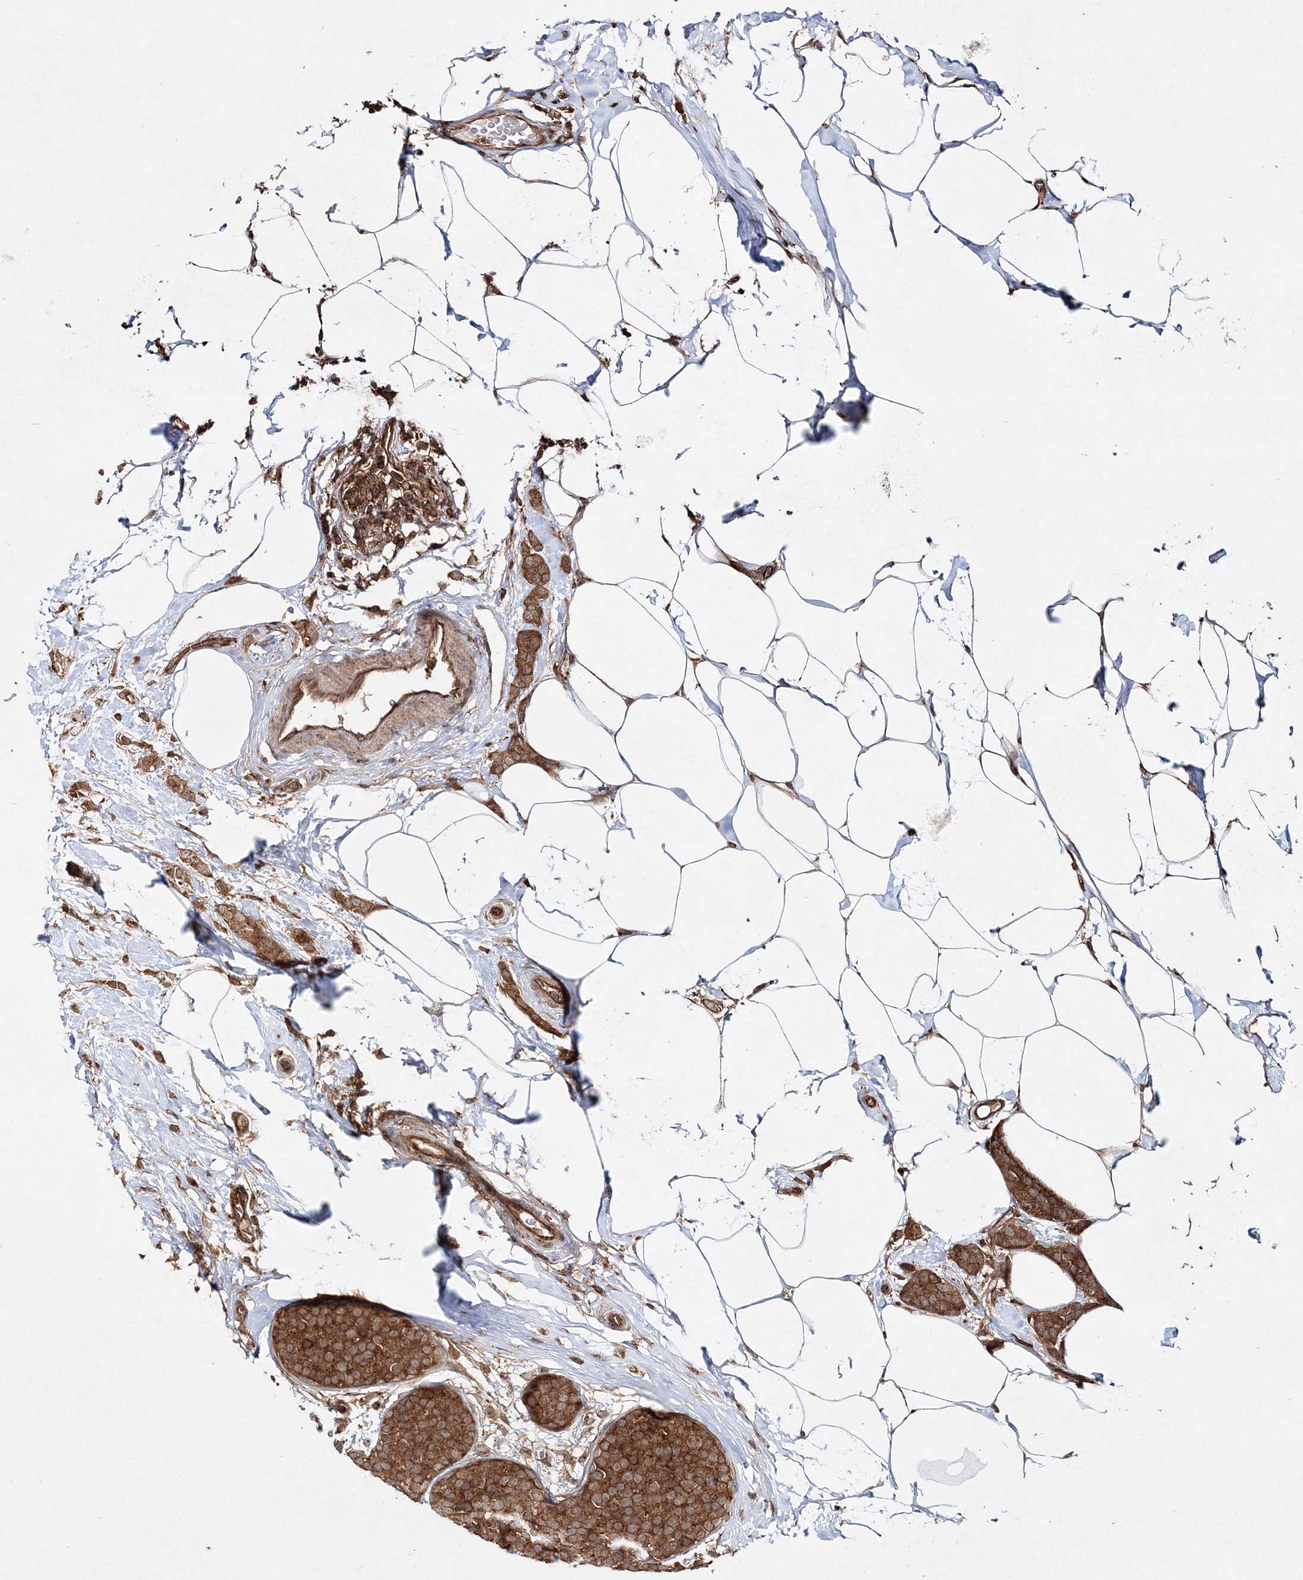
{"staining": {"intensity": "moderate", "quantity": ">75%", "location": "cytoplasmic/membranous"}, "tissue": "breast cancer", "cell_type": "Tumor cells", "image_type": "cancer", "snomed": [{"axis": "morphology", "description": "Lobular carcinoma, in situ"}, {"axis": "morphology", "description": "Lobular carcinoma"}, {"axis": "topography", "description": "Breast"}], "caption": "Immunohistochemistry (IHC) histopathology image of neoplastic tissue: human lobular carcinoma in situ (breast) stained using immunohistochemistry exhibits medium levels of moderate protein expression localized specifically in the cytoplasmic/membranous of tumor cells, appearing as a cytoplasmic/membranous brown color.", "gene": "WDR37", "patient": {"sex": "female", "age": 41}}